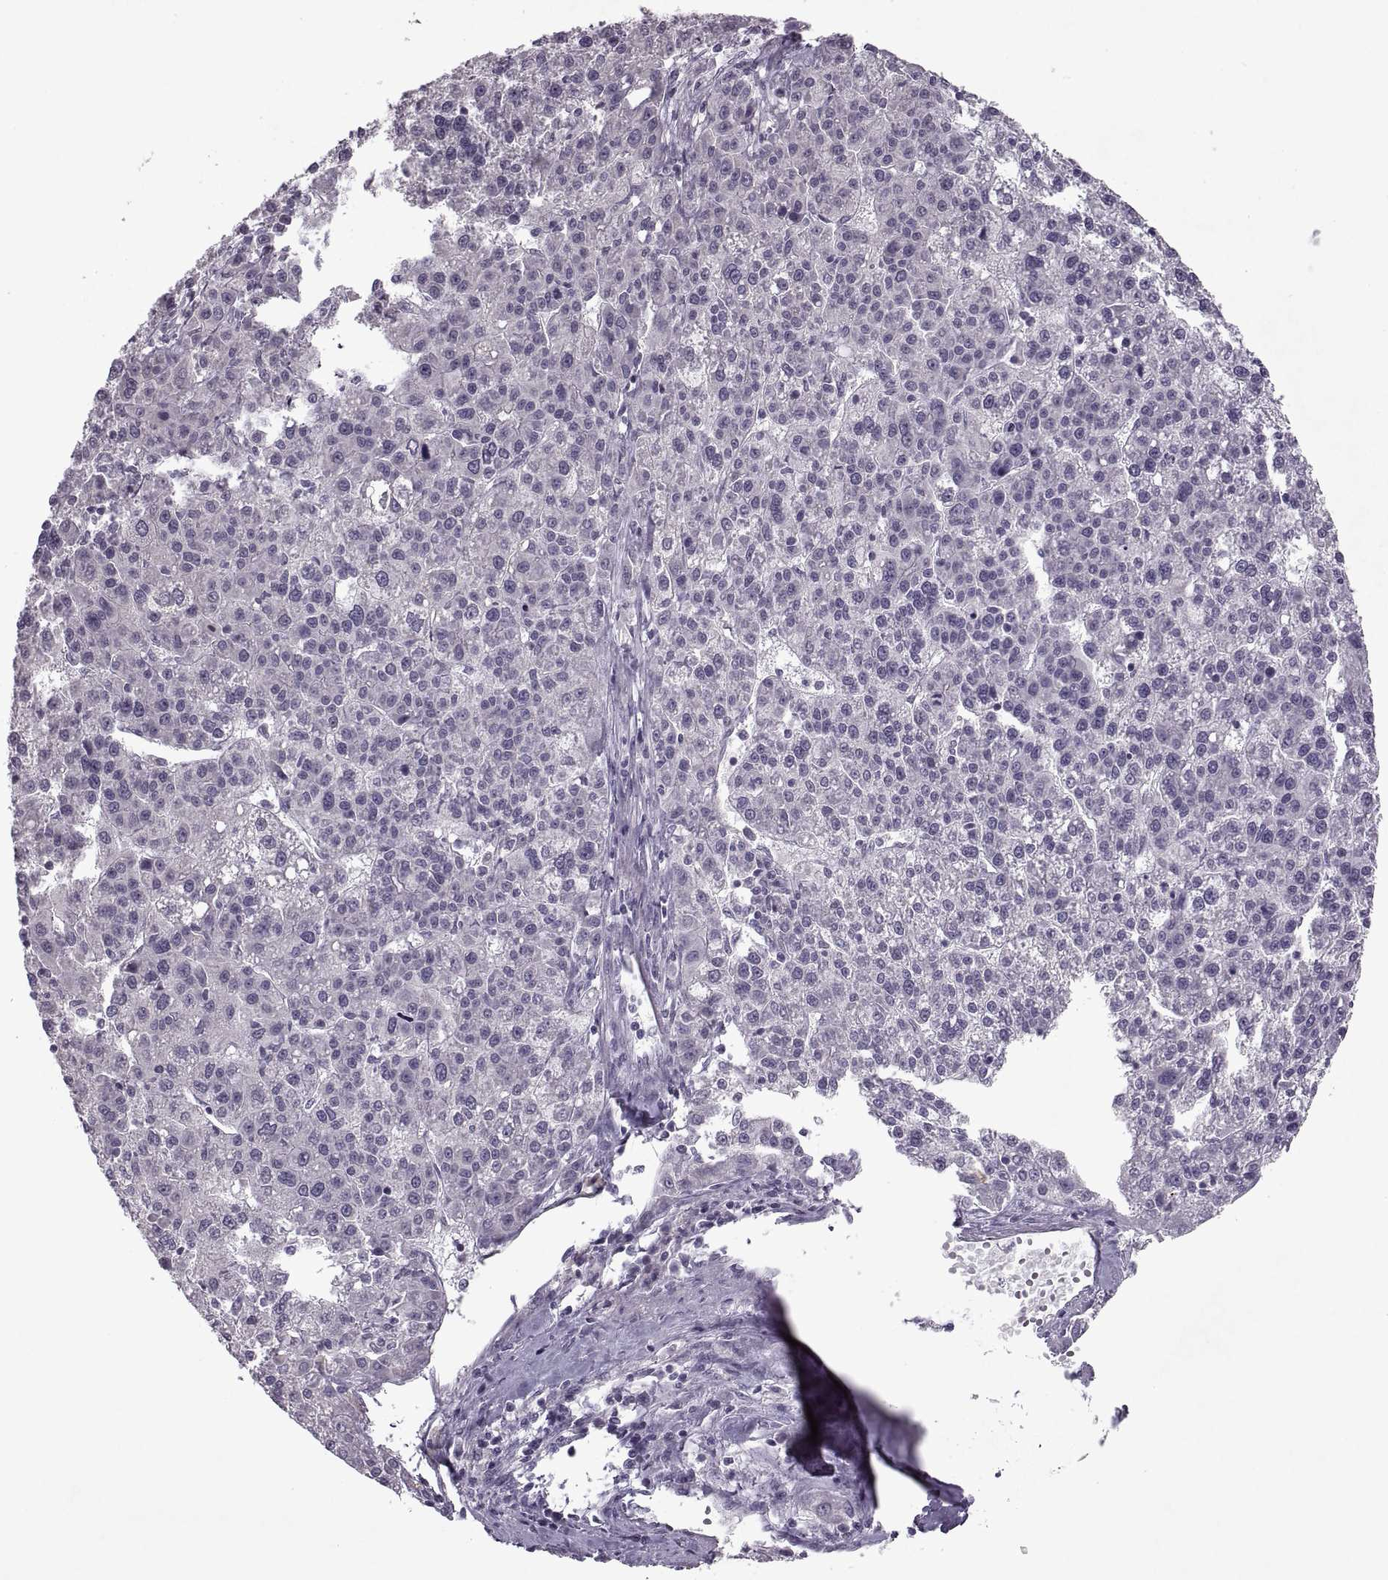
{"staining": {"intensity": "negative", "quantity": "none", "location": "none"}, "tissue": "liver cancer", "cell_type": "Tumor cells", "image_type": "cancer", "snomed": [{"axis": "morphology", "description": "Carcinoma, Hepatocellular, NOS"}, {"axis": "topography", "description": "Liver"}], "caption": "High magnification brightfield microscopy of liver cancer stained with DAB (brown) and counterstained with hematoxylin (blue): tumor cells show no significant staining.", "gene": "MGAT4D", "patient": {"sex": "female", "age": 58}}